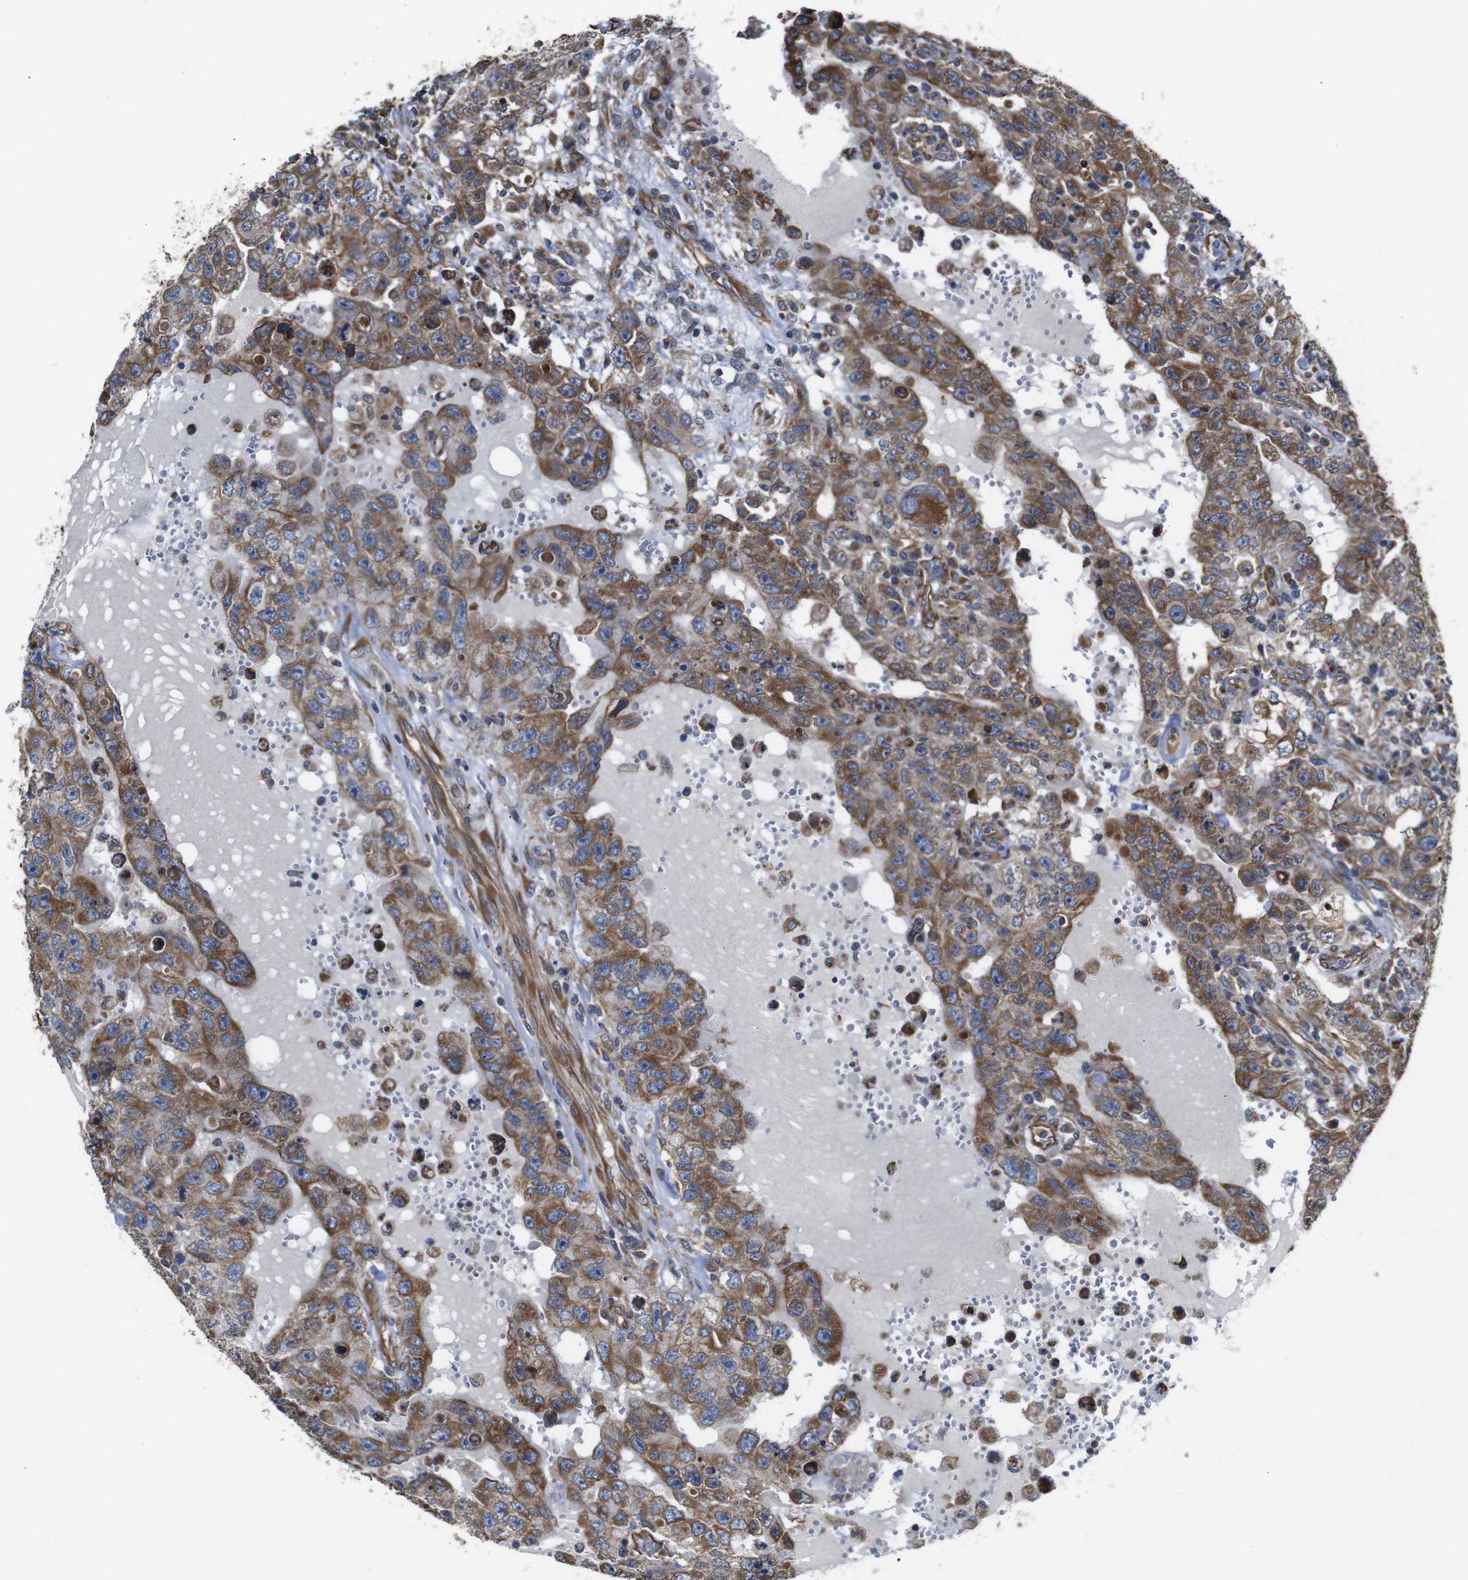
{"staining": {"intensity": "moderate", "quantity": ">75%", "location": "cytoplasmic/membranous"}, "tissue": "testis cancer", "cell_type": "Tumor cells", "image_type": "cancer", "snomed": [{"axis": "morphology", "description": "Carcinoma, Embryonal, NOS"}, {"axis": "topography", "description": "Testis"}], "caption": "A photomicrograph of human testis embryonal carcinoma stained for a protein exhibits moderate cytoplasmic/membranous brown staining in tumor cells.", "gene": "POMK", "patient": {"sex": "male", "age": 26}}